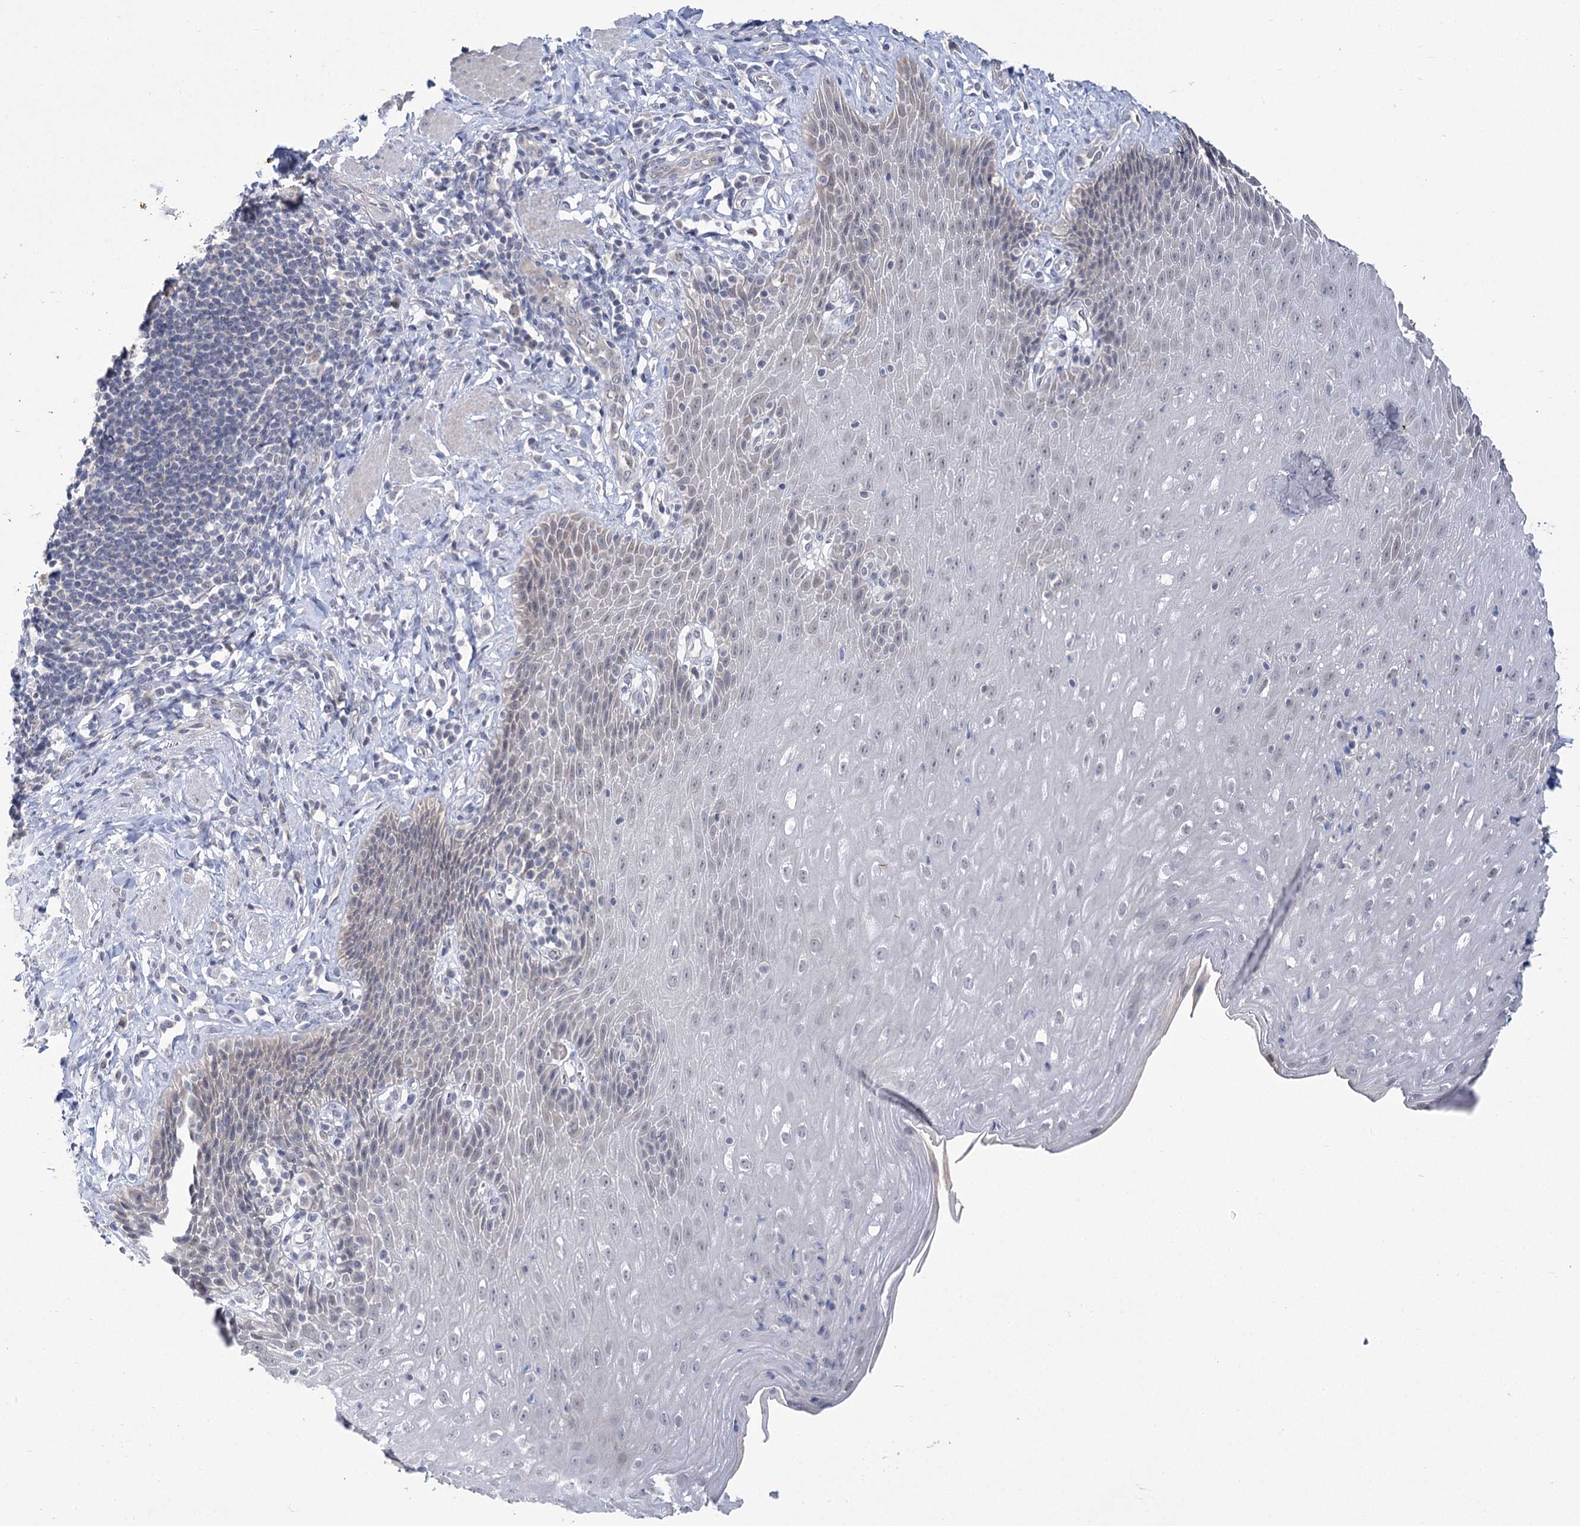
{"staining": {"intensity": "negative", "quantity": "none", "location": "none"}, "tissue": "esophagus", "cell_type": "Squamous epithelial cells", "image_type": "normal", "snomed": [{"axis": "morphology", "description": "Normal tissue, NOS"}, {"axis": "topography", "description": "Esophagus"}], "caption": "DAB (3,3'-diaminobenzidine) immunohistochemical staining of normal esophagus demonstrates no significant positivity in squamous epithelial cells.", "gene": "PHYHIPL", "patient": {"sex": "female", "age": 61}}